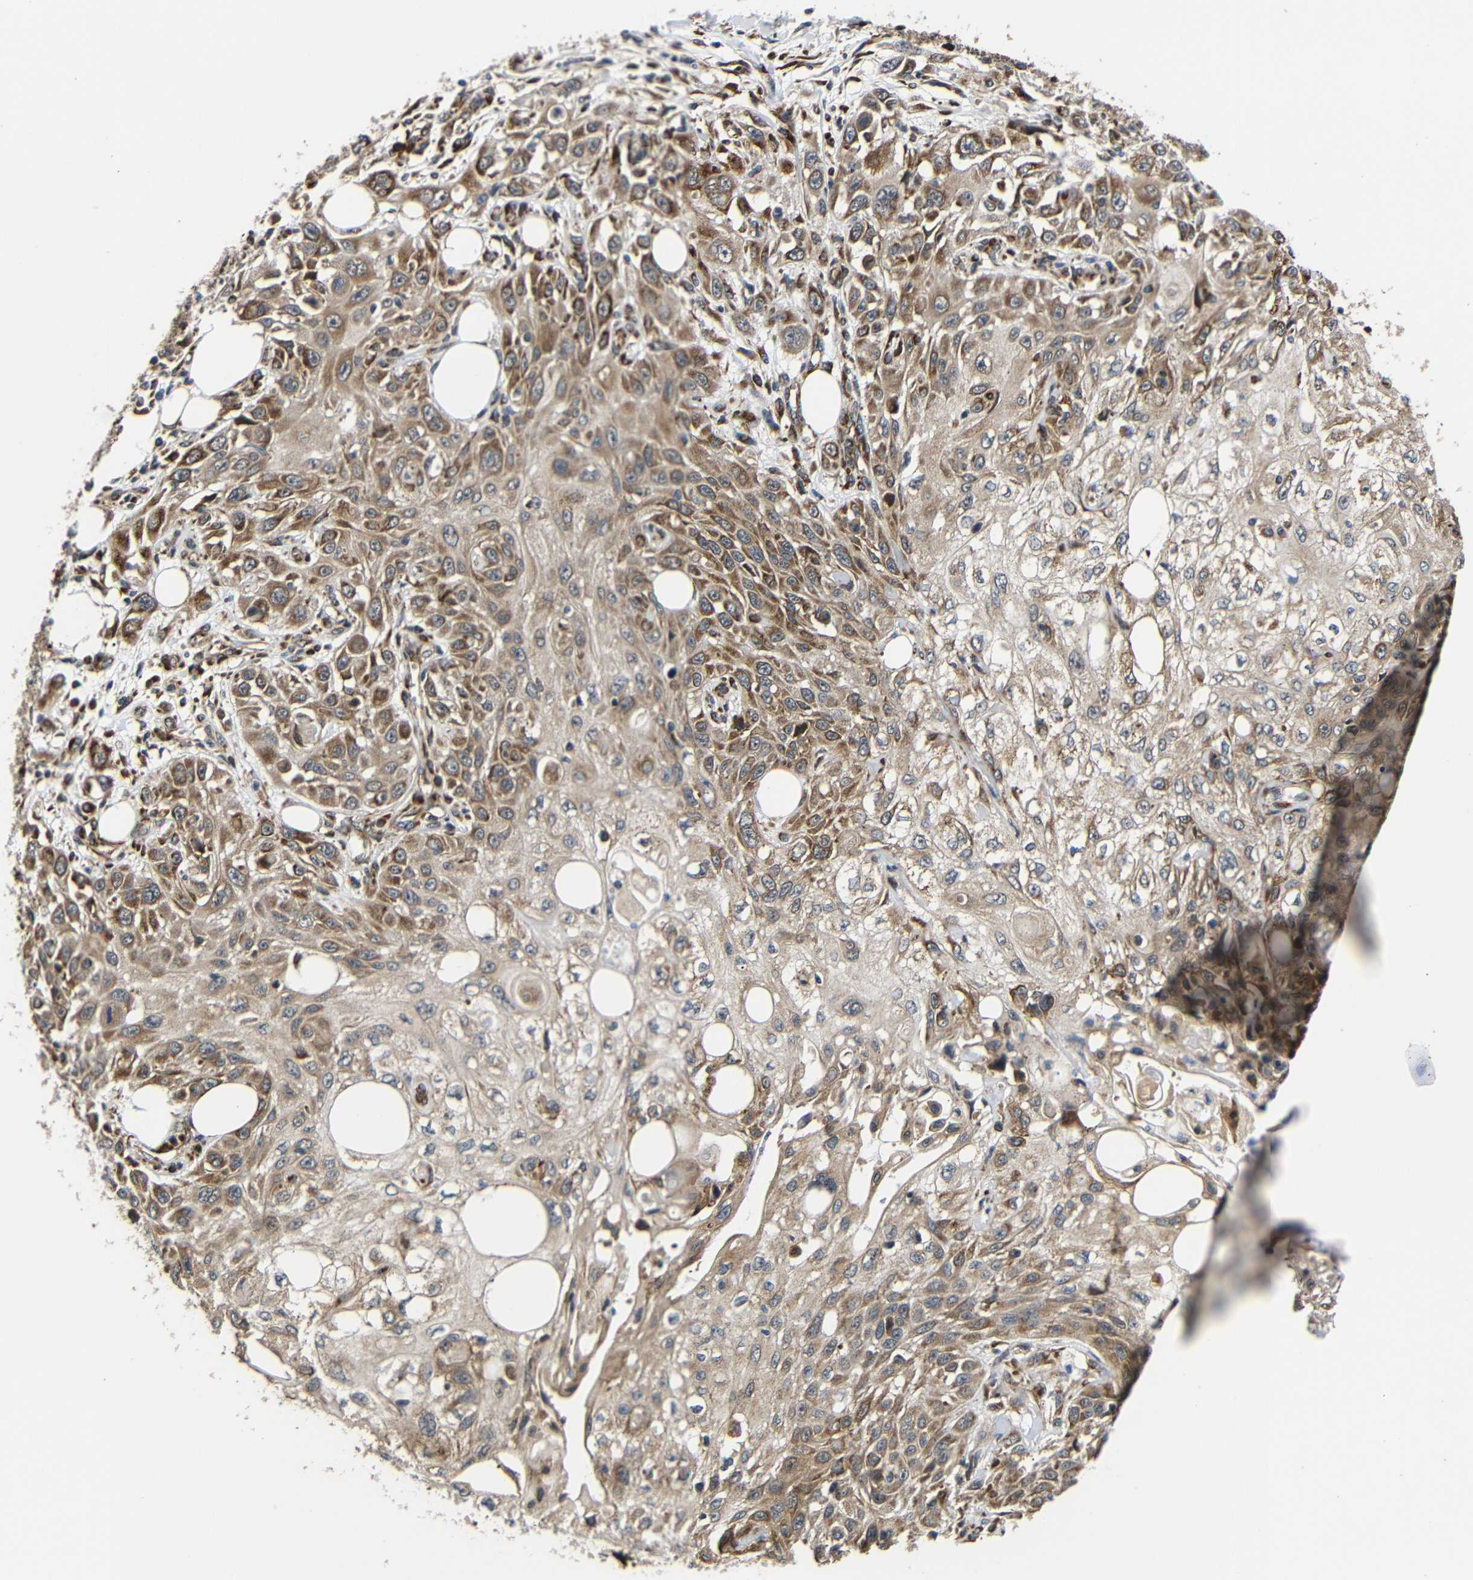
{"staining": {"intensity": "moderate", "quantity": ">75%", "location": "cytoplasmic/membranous"}, "tissue": "skin cancer", "cell_type": "Tumor cells", "image_type": "cancer", "snomed": [{"axis": "morphology", "description": "Squamous cell carcinoma, NOS"}, {"axis": "topography", "description": "Skin"}], "caption": "DAB immunohistochemical staining of human skin cancer (squamous cell carcinoma) exhibits moderate cytoplasmic/membranous protein expression in approximately >75% of tumor cells.", "gene": "KANK4", "patient": {"sex": "male", "age": 75}}